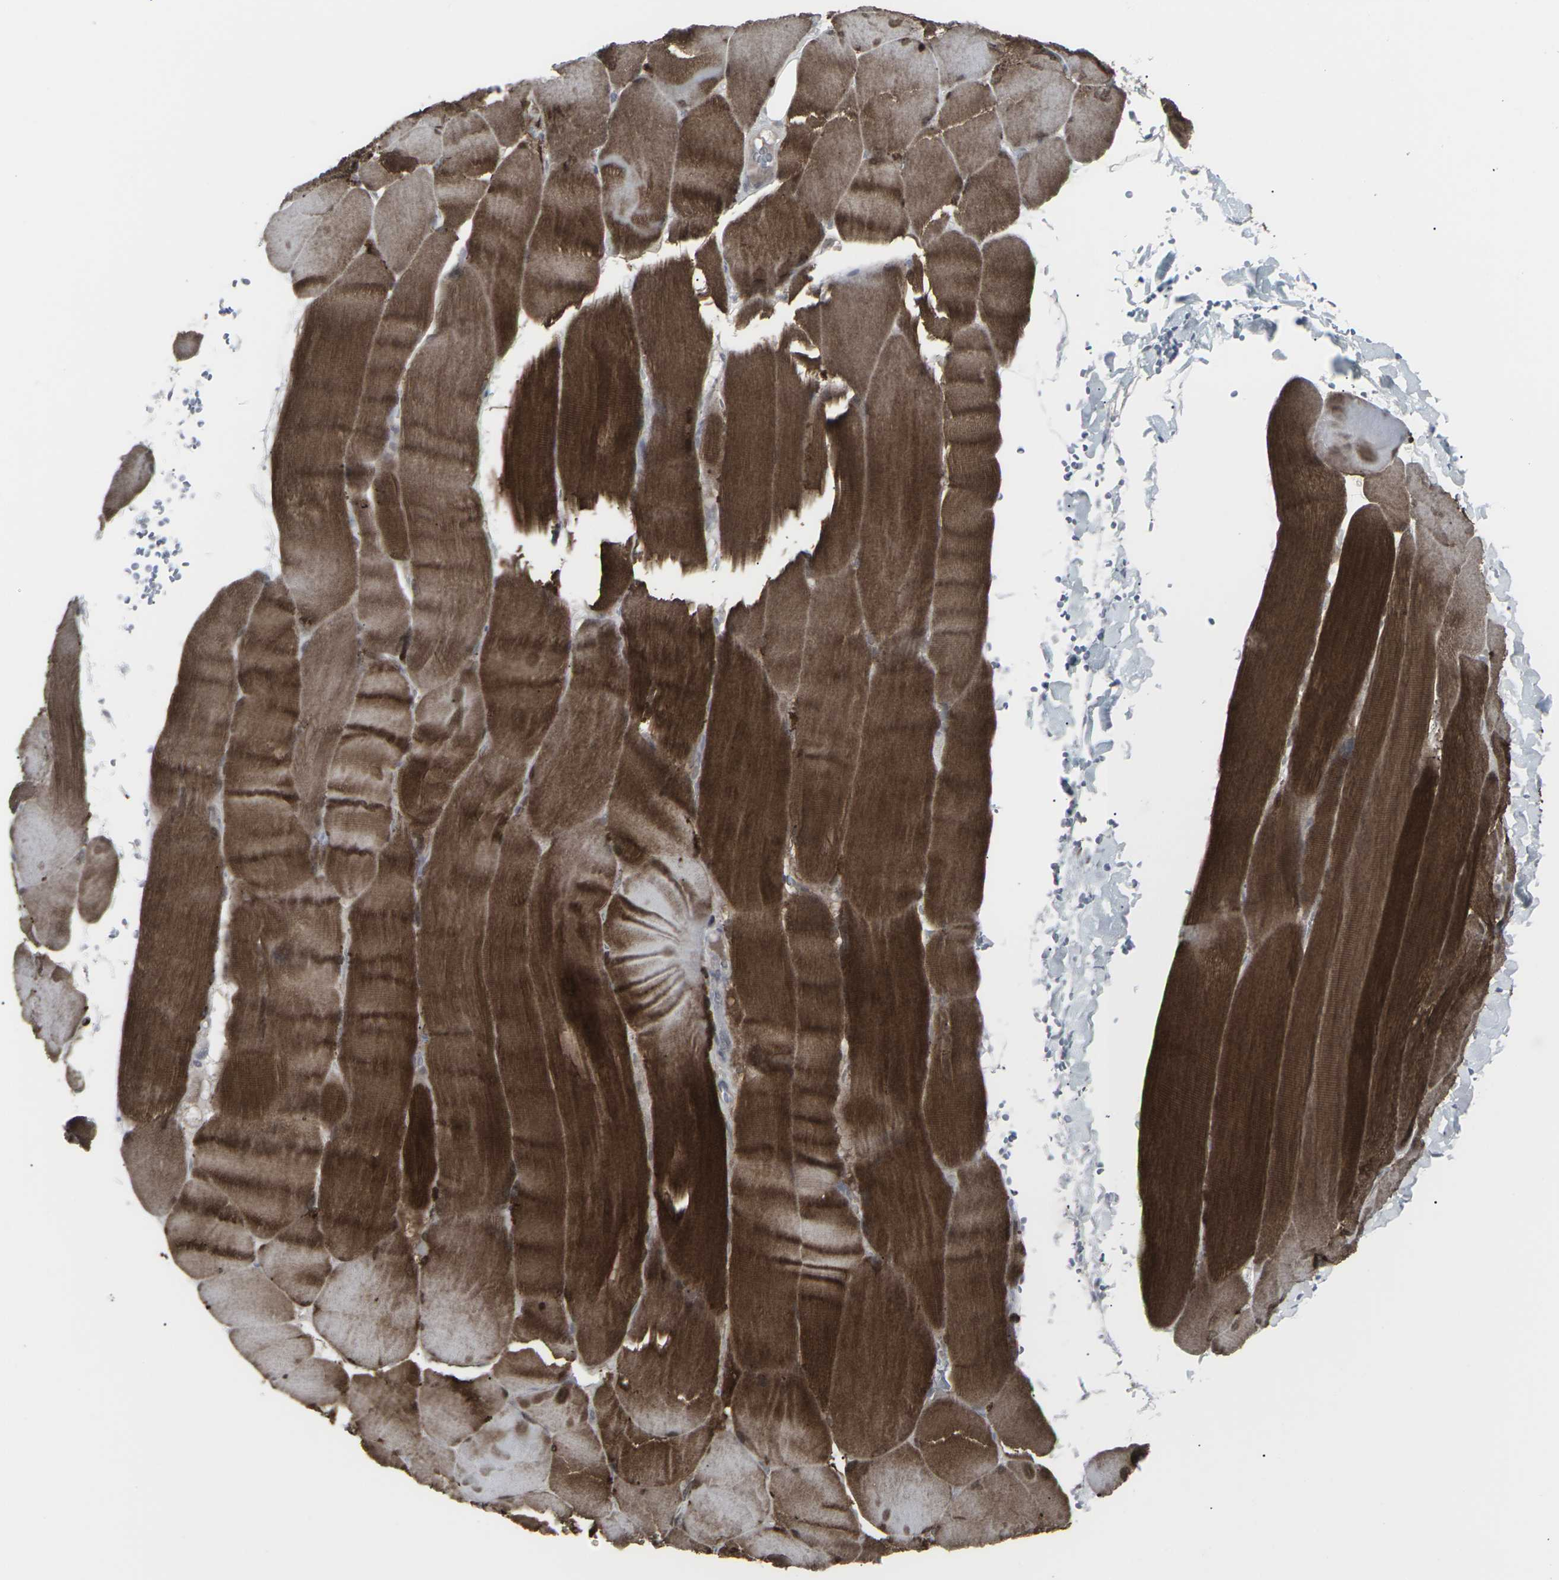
{"staining": {"intensity": "strong", "quantity": ">75%", "location": "cytoplasmic/membranous"}, "tissue": "skeletal muscle", "cell_type": "Myocytes", "image_type": "normal", "snomed": [{"axis": "morphology", "description": "Normal tissue, NOS"}, {"axis": "topography", "description": "Skin"}, {"axis": "topography", "description": "Skeletal muscle"}], "caption": "Immunohistochemistry (IHC) of unremarkable skeletal muscle demonstrates high levels of strong cytoplasmic/membranous expression in about >75% of myocytes.", "gene": "APOBEC2", "patient": {"sex": "male", "age": 83}}